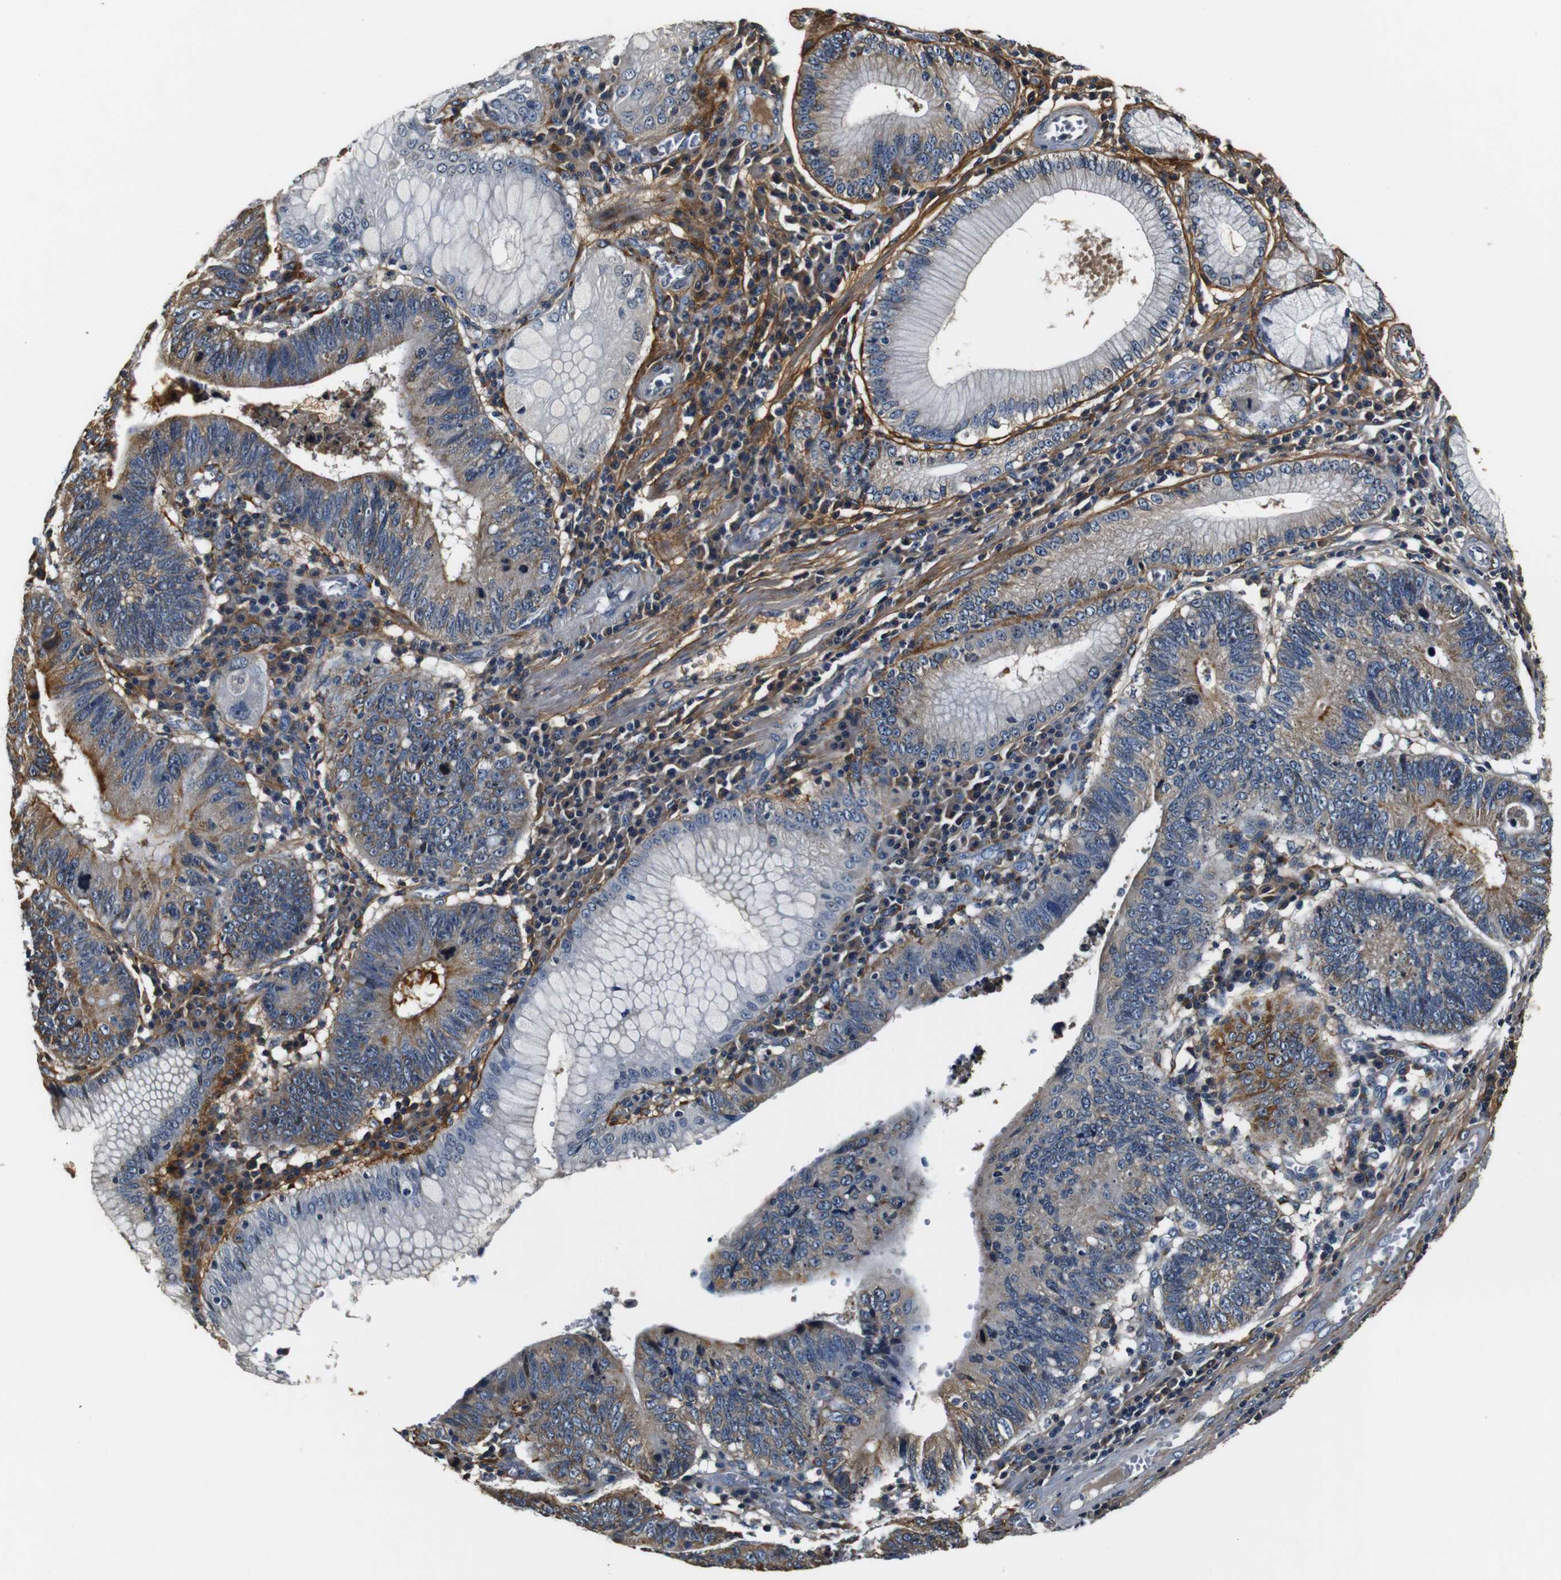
{"staining": {"intensity": "weak", "quantity": "25%-75%", "location": "cytoplasmic/membranous"}, "tissue": "stomach cancer", "cell_type": "Tumor cells", "image_type": "cancer", "snomed": [{"axis": "morphology", "description": "Adenocarcinoma, NOS"}, {"axis": "topography", "description": "Stomach"}], "caption": "This is a micrograph of immunohistochemistry staining of stomach cancer (adenocarcinoma), which shows weak expression in the cytoplasmic/membranous of tumor cells.", "gene": "COL1A1", "patient": {"sex": "male", "age": 59}}